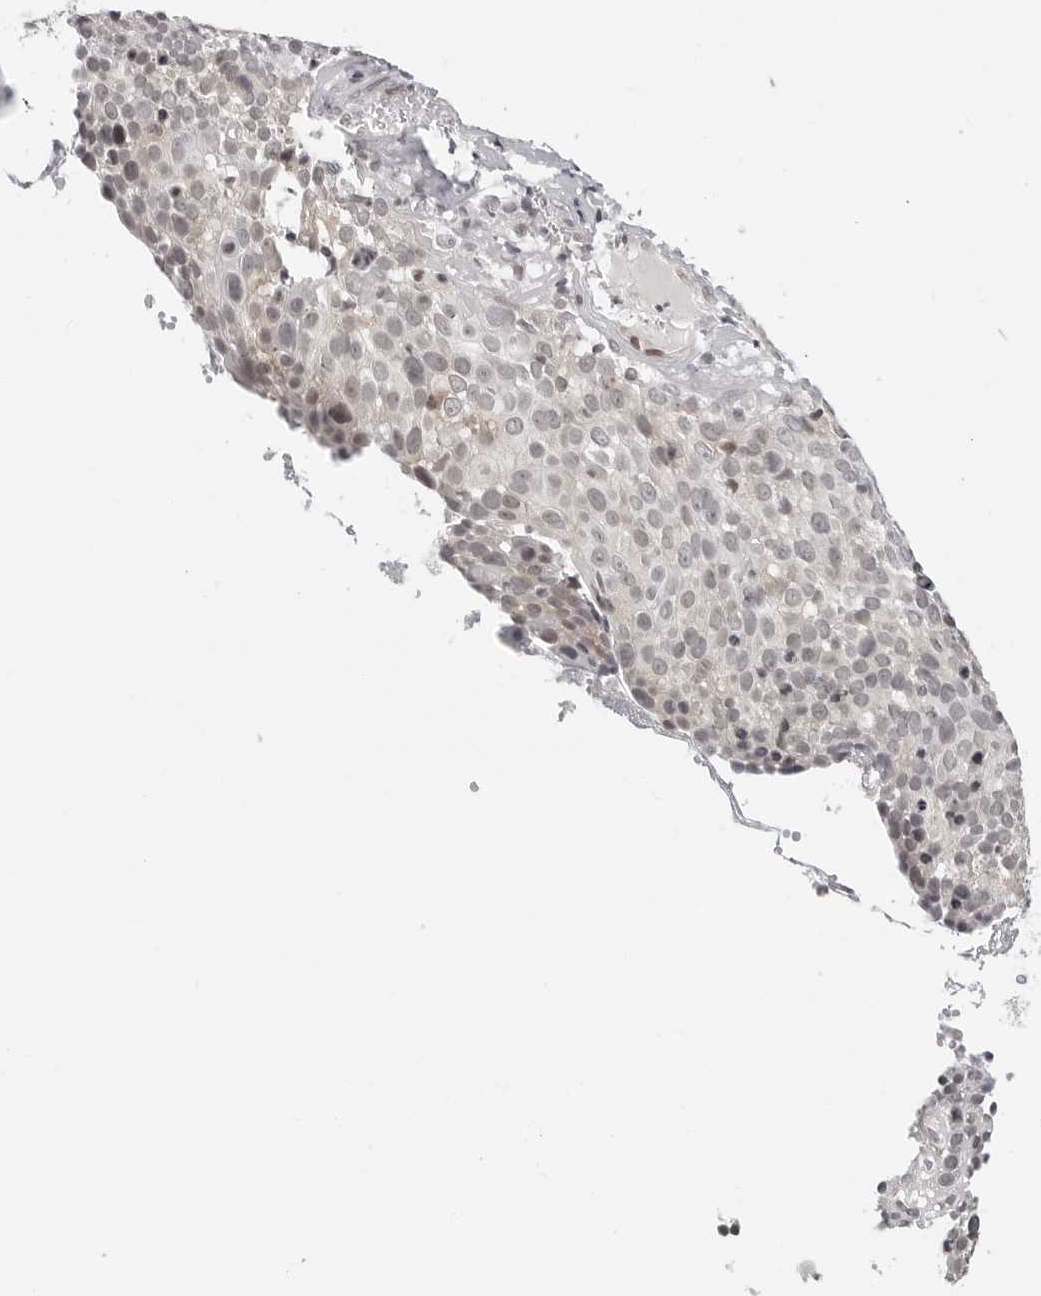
{"staining": {"intensity": "weak", "quantity": "<25%", "location": "nuclear"}, "tissue": "cervical cancer", "cell_type": "Tumor cells", "image_type": "cancer", "snomed": [{"axis": "morphology", "description": "Squamous cell carcinoma, NOS"}, {"axis": "topography", "description": "Cervix"}], "caption": "There is no significant positivity in tumor cells of cervical cancer.", "gene": "C8orf33", "patient": {"sex": "female", "age": 74}}